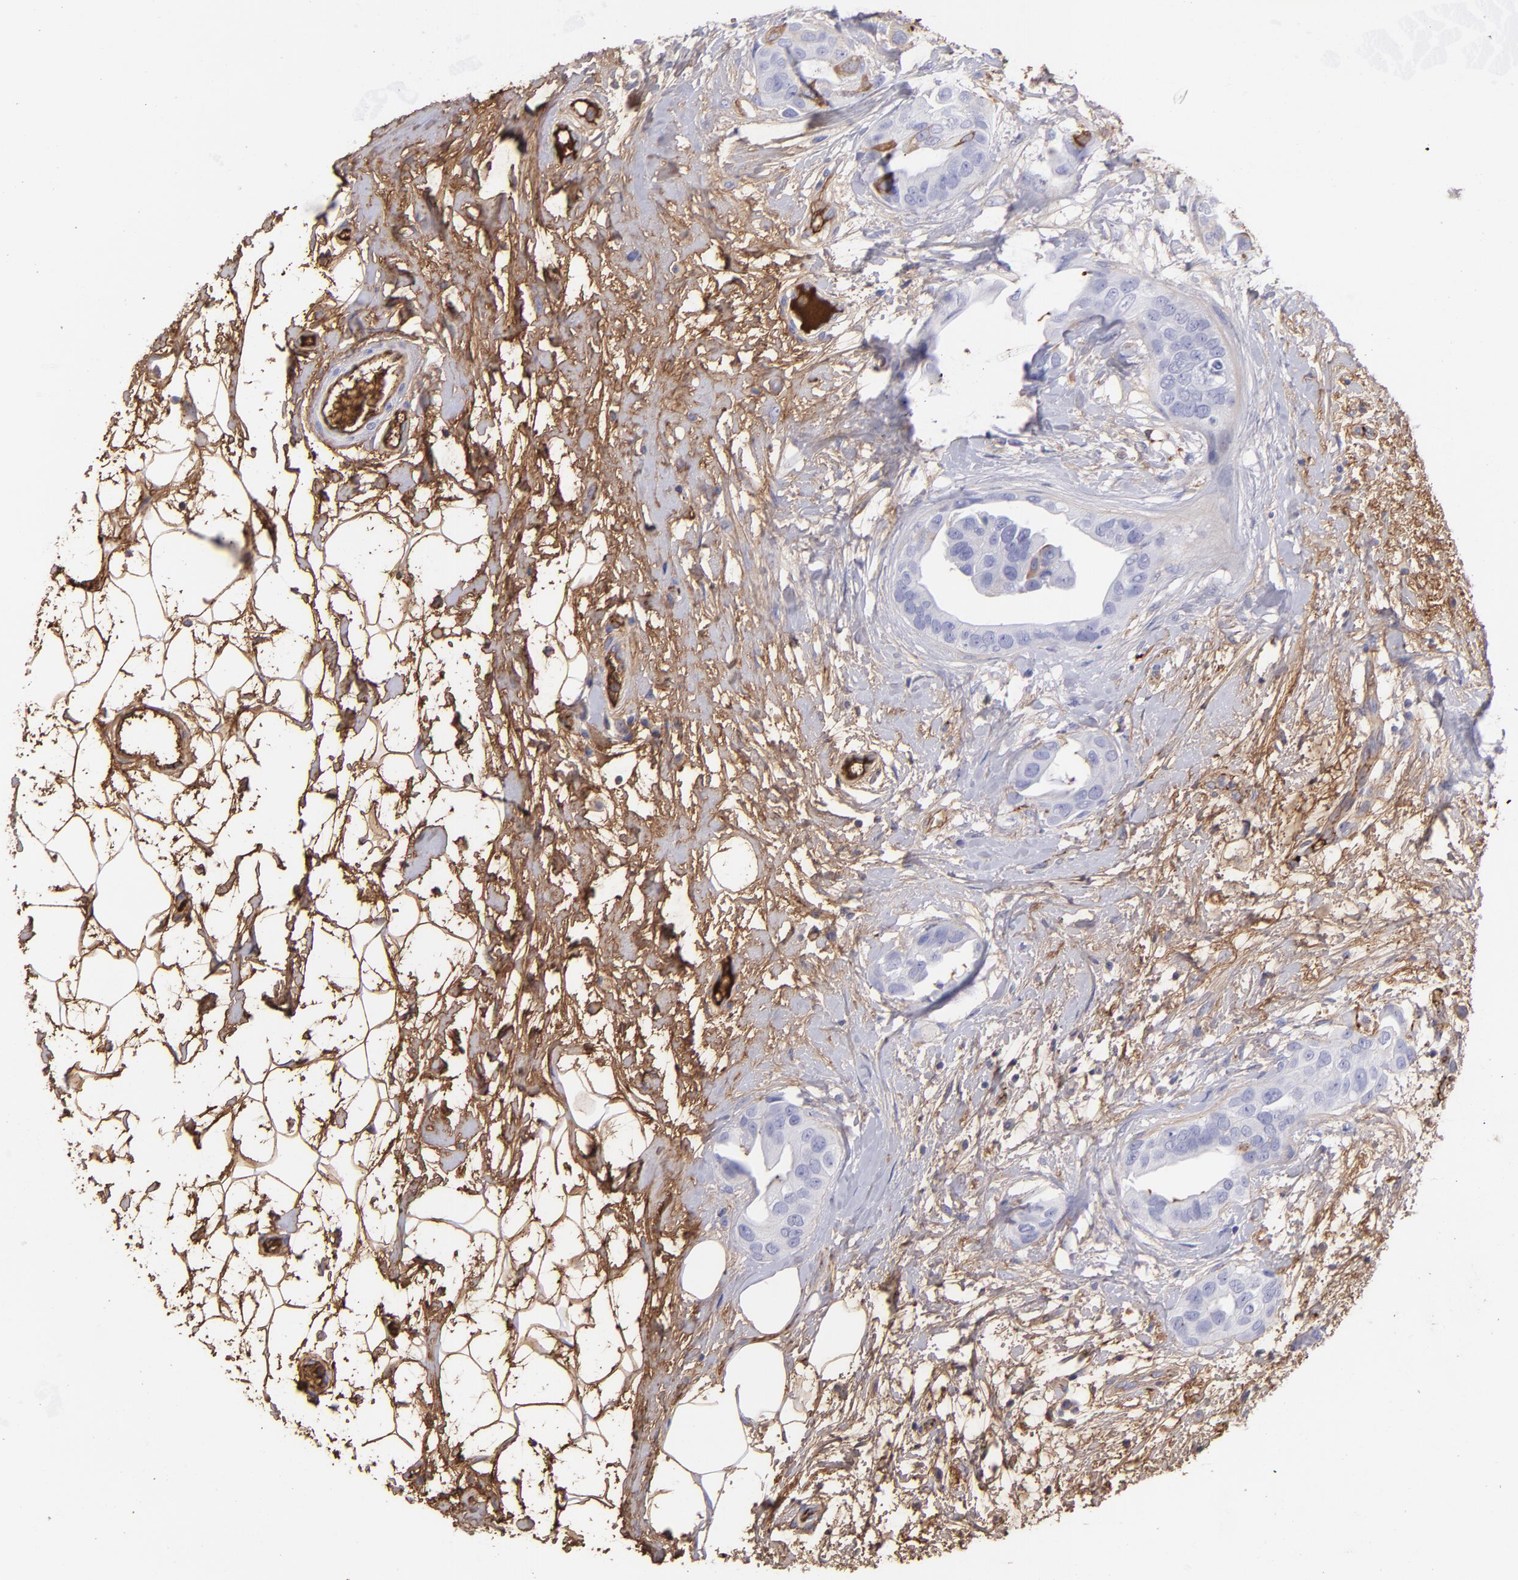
{"staining": {"intensity": "weak", "quantity": "<25%", "location": "cytoplasmic/membranous"}, "tissue": "breast cancer", "cell_type": "Tumor cells", "image_type": "cancer", "snomed": [{"axis": "morphology", "description": "Duct carcinoma"}, {"axis": "topography", "description": "Breast"}], "caption": "Immunohistochemical staining of breast cancer (intraductal carcinoma) exhibits no significant staining in tumor cells.", "gene": "FGB", "patient": {"sex": "female", "age": 40}}